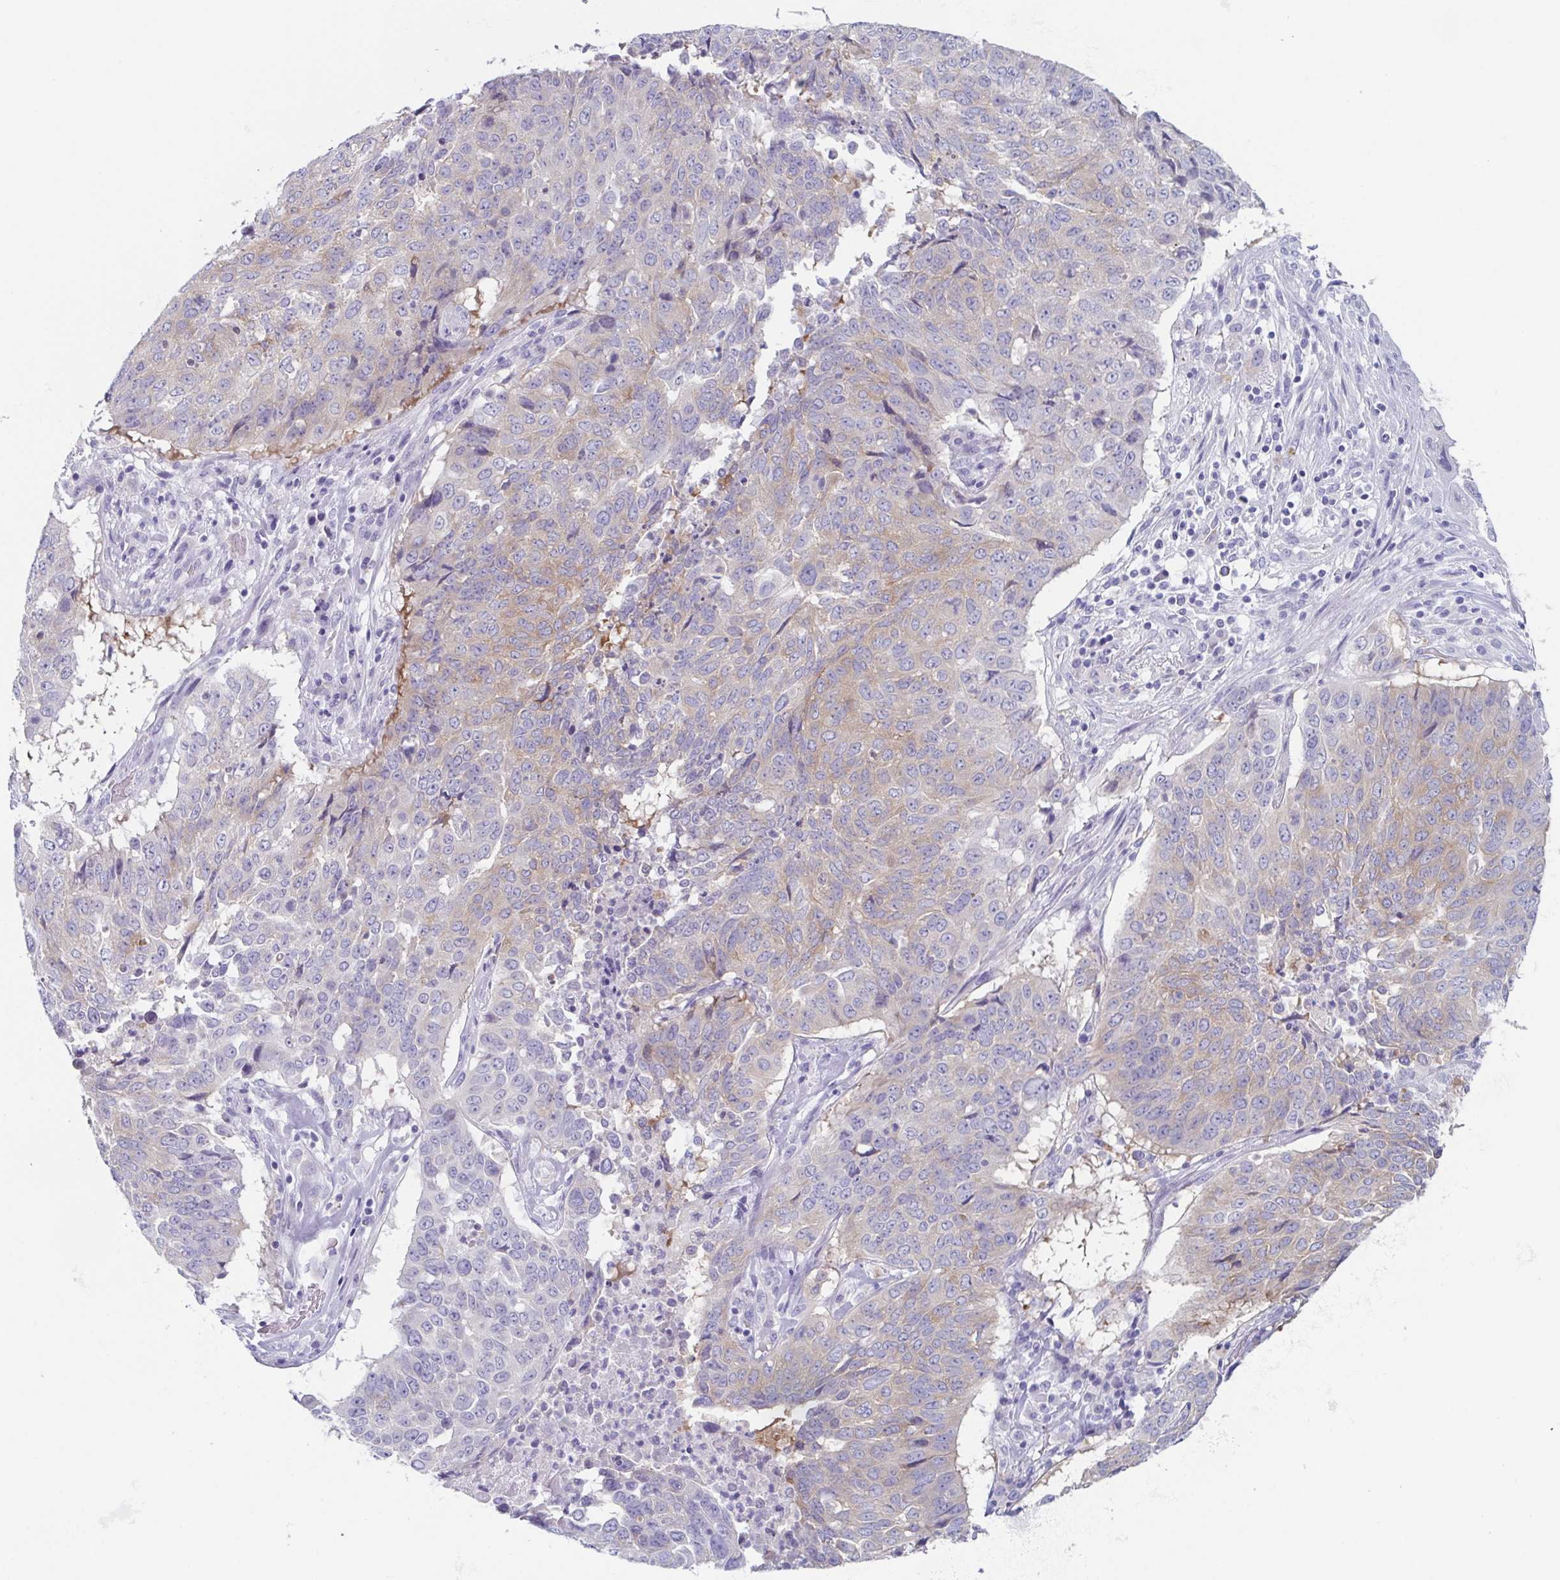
{"staining": {"intensity": "weak", "quantity": "<25%", "location": "cytoplasmic/membranous"}, "tissue": "lung cancer", "cell_type": "Tumor cells", "image_type": "cancer", "snomed": [{"axis": "morphology", "description": "Normal tissue, NOS"}, {"axis": "morphology", "description": "Squamous cell carcinoma, NOS"}, {"axis": "topography", "description": "Bronchus"}, {"axis": "topography", "description": "Lung"}], "caption": "Immunohistochemistry (IHC) photomicrograph of human lung cancer stained for a protein (brown), which shows no positivity in tumor cells.", "gene": "LYRM2", "patient": {"sex": "male", "age": 64}}